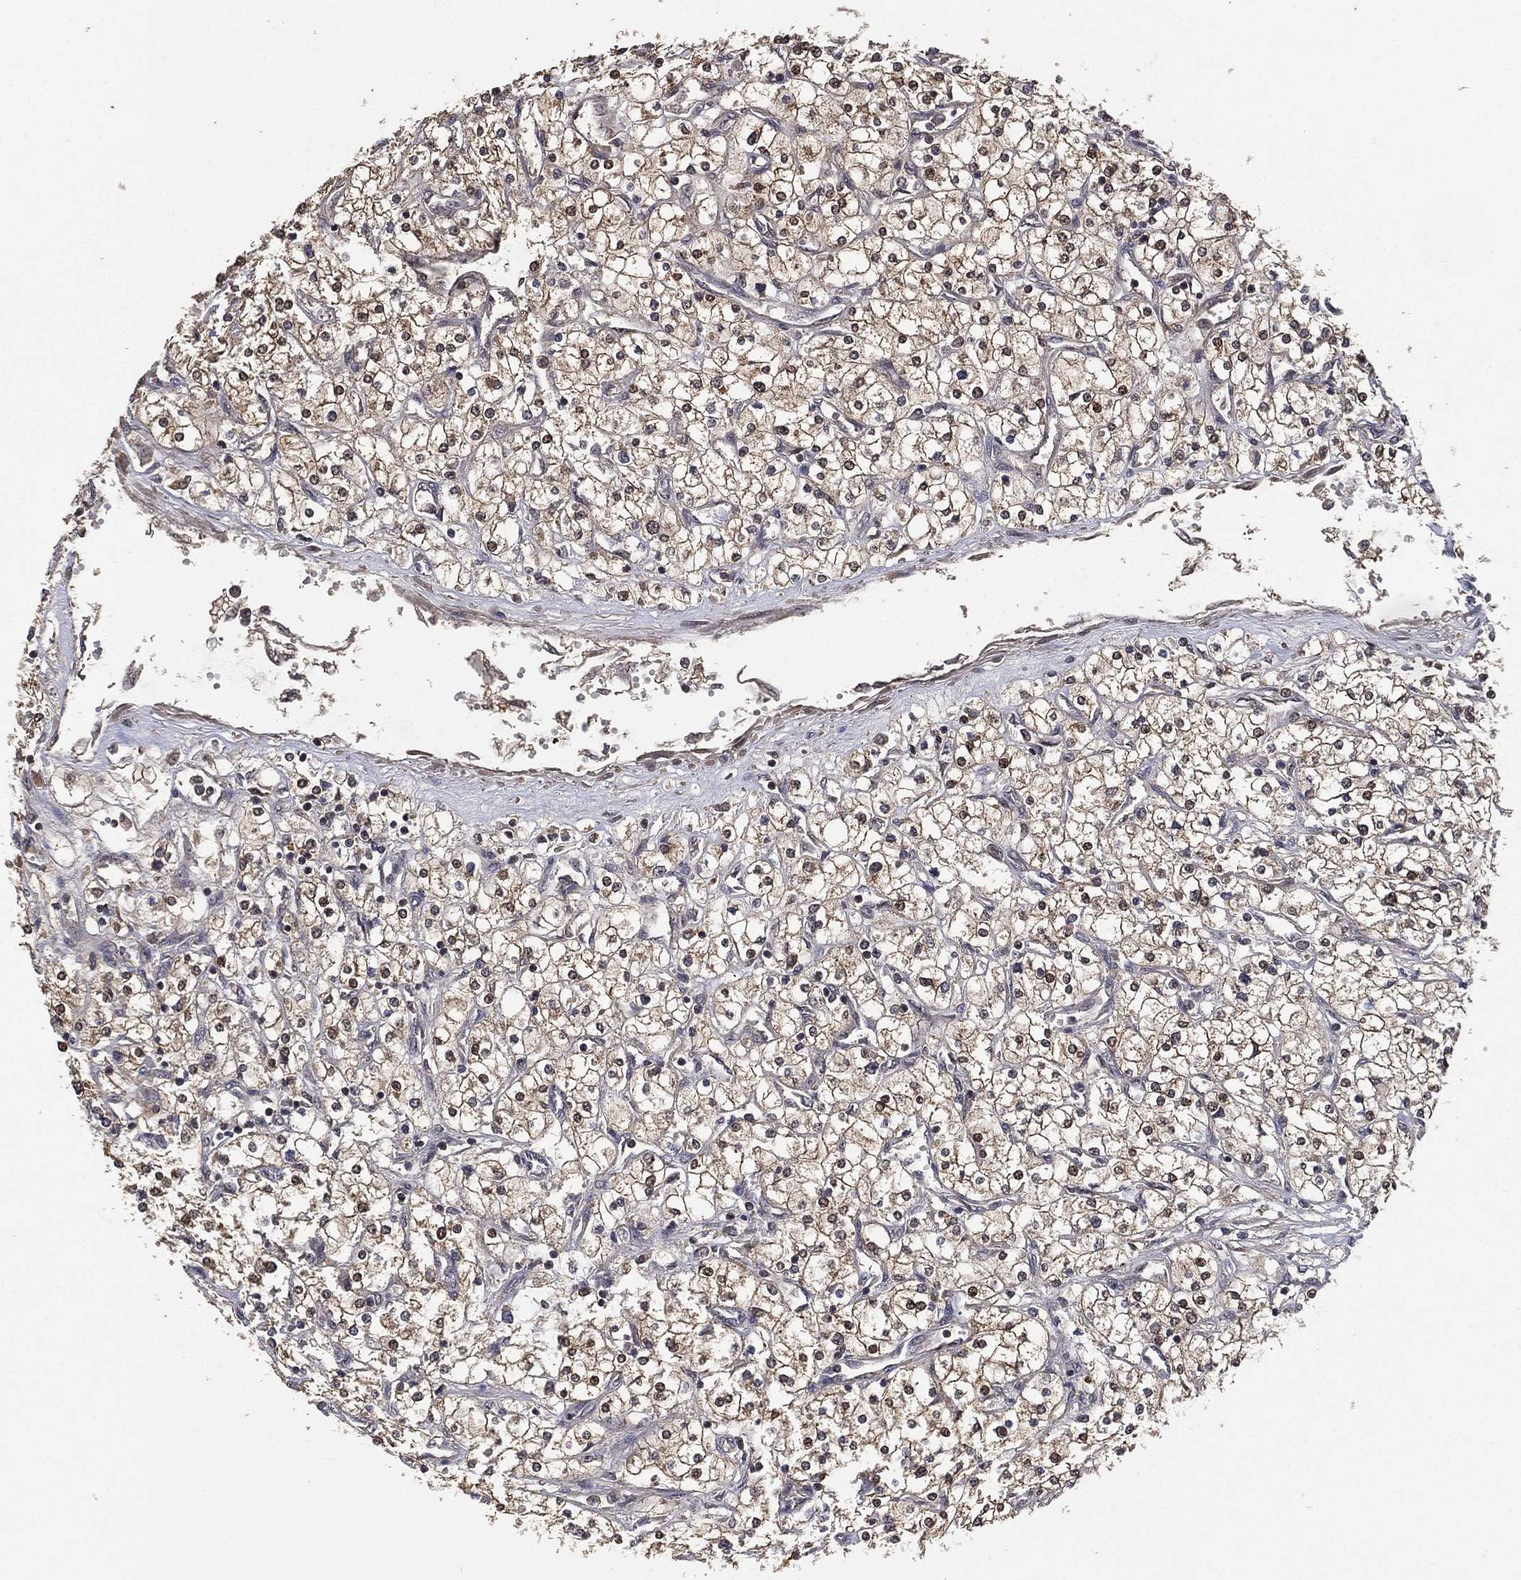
{"staining": {"intensity": "moderate", "quantity": "<25%", "location": "cytoplasmic/membranous,nuclear"}, "tissue": "renal cancer", "cell_type": "Tumor cells", "image_type": "cancer", "snomed": [{"axis": "morphology", "description": "Adenocarcinoma, NOS"}, {"axis": "topography", "description": "Kidney"}], "caption": "High-magnification brightfield microscopy of renal adenocarcinoma stained with DAB (brown) and counterstained with hematoxylin (blue). tumor cells exhibit moderate cytoplasmic/membranous and nuclear expression is identified in approximately<25% of cells.", "gene": "NELFCD", "patient": {"sex": "male", "age": 80}}